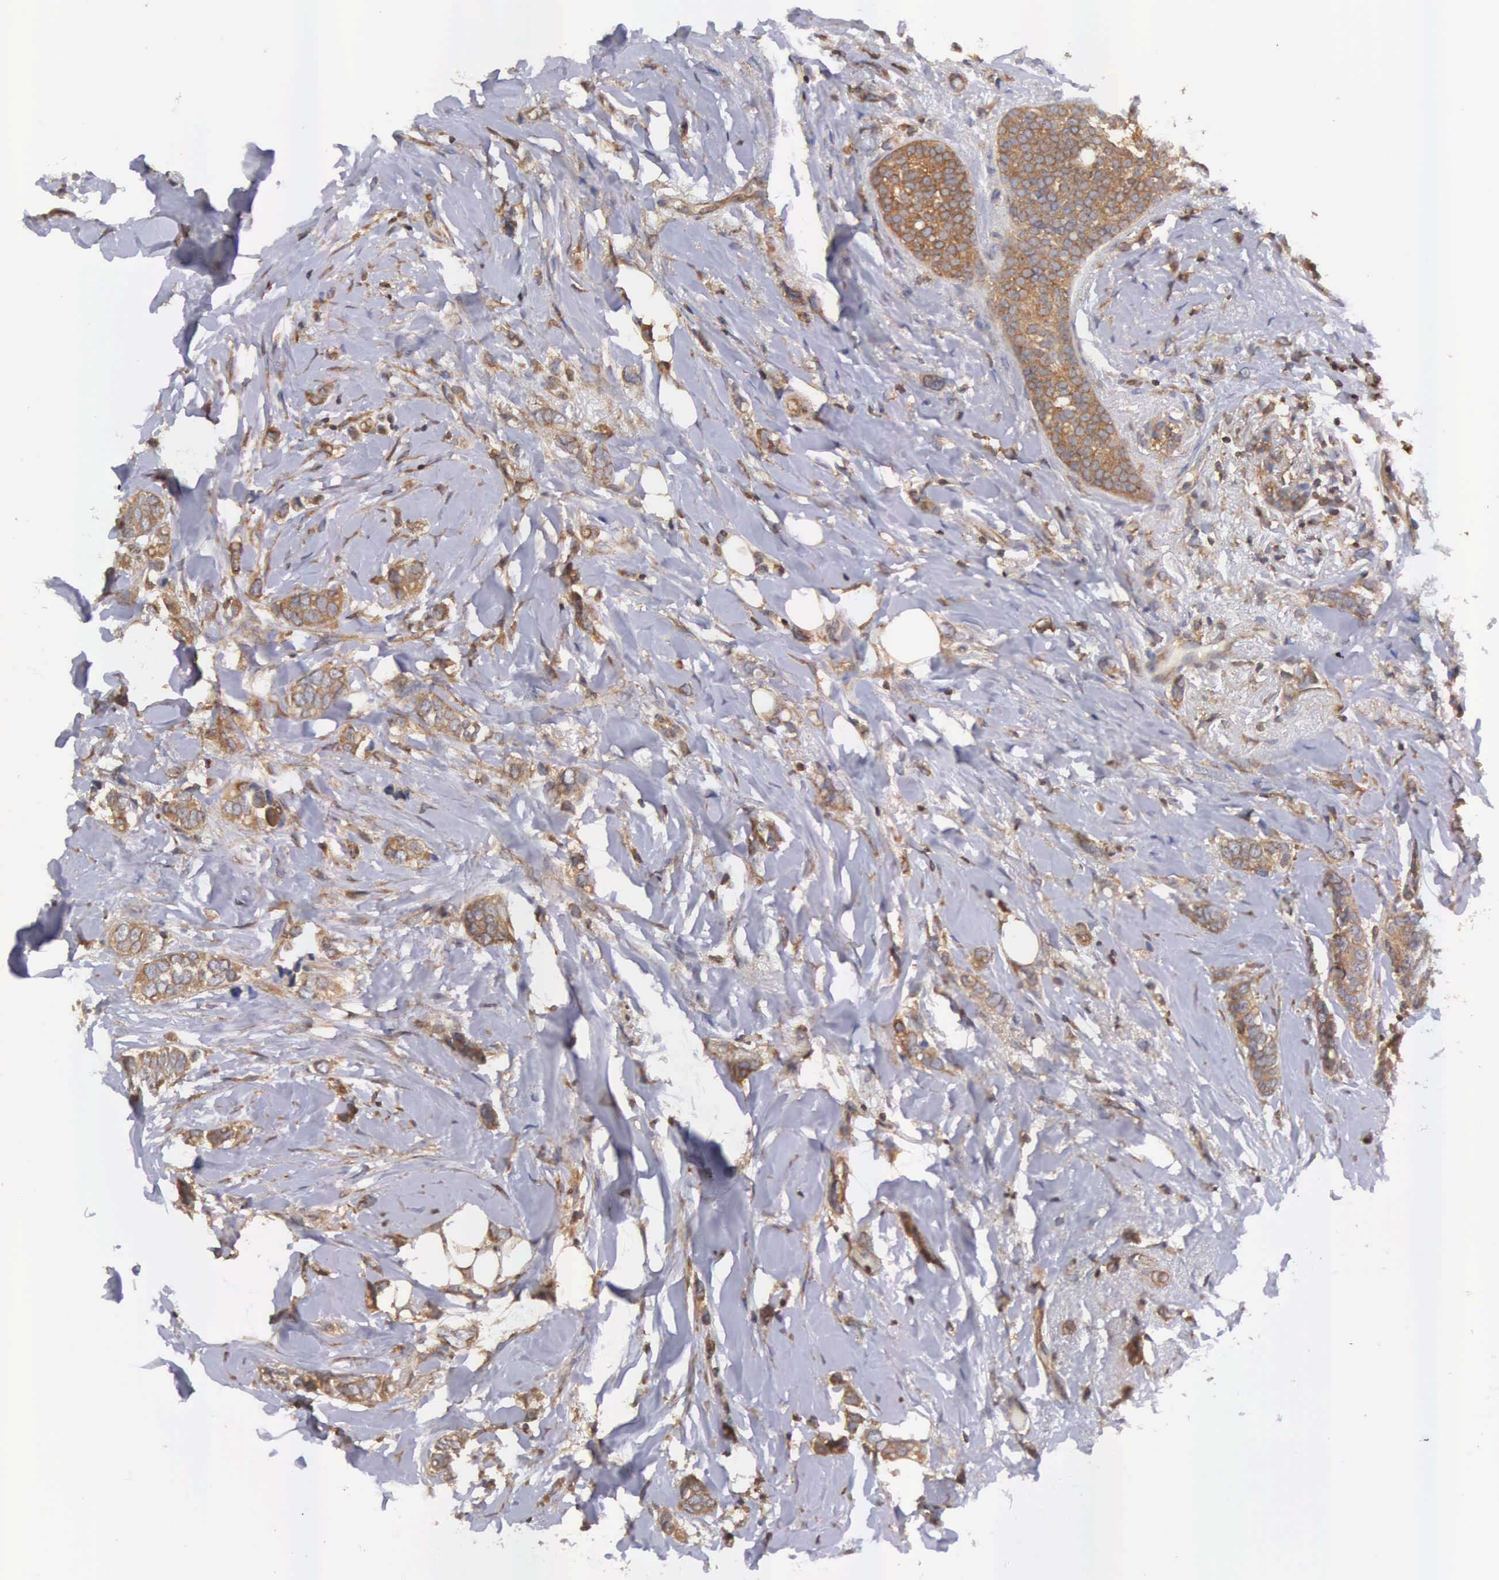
{"staining": {"intensity": "moderate", "quantity": ">75%", "location": "cytoplasmic/membranous"}, "tissue": "breast cancer", "cell_type": "Tumor cells", "image_type": "cancer", "snomed": [{"axis": "morphology", "description": "Duct carcinoma"}, {"axis": "topography", "description": "Breast"}], "caption": "Brown immunohistochemical staining in human breast cancer reveals moderate cytoplasmic/membranous positivity in approximately >75% of tumor cells.", "gene": "DHRS1", "patient": {"sex": "female", "age": 72}}